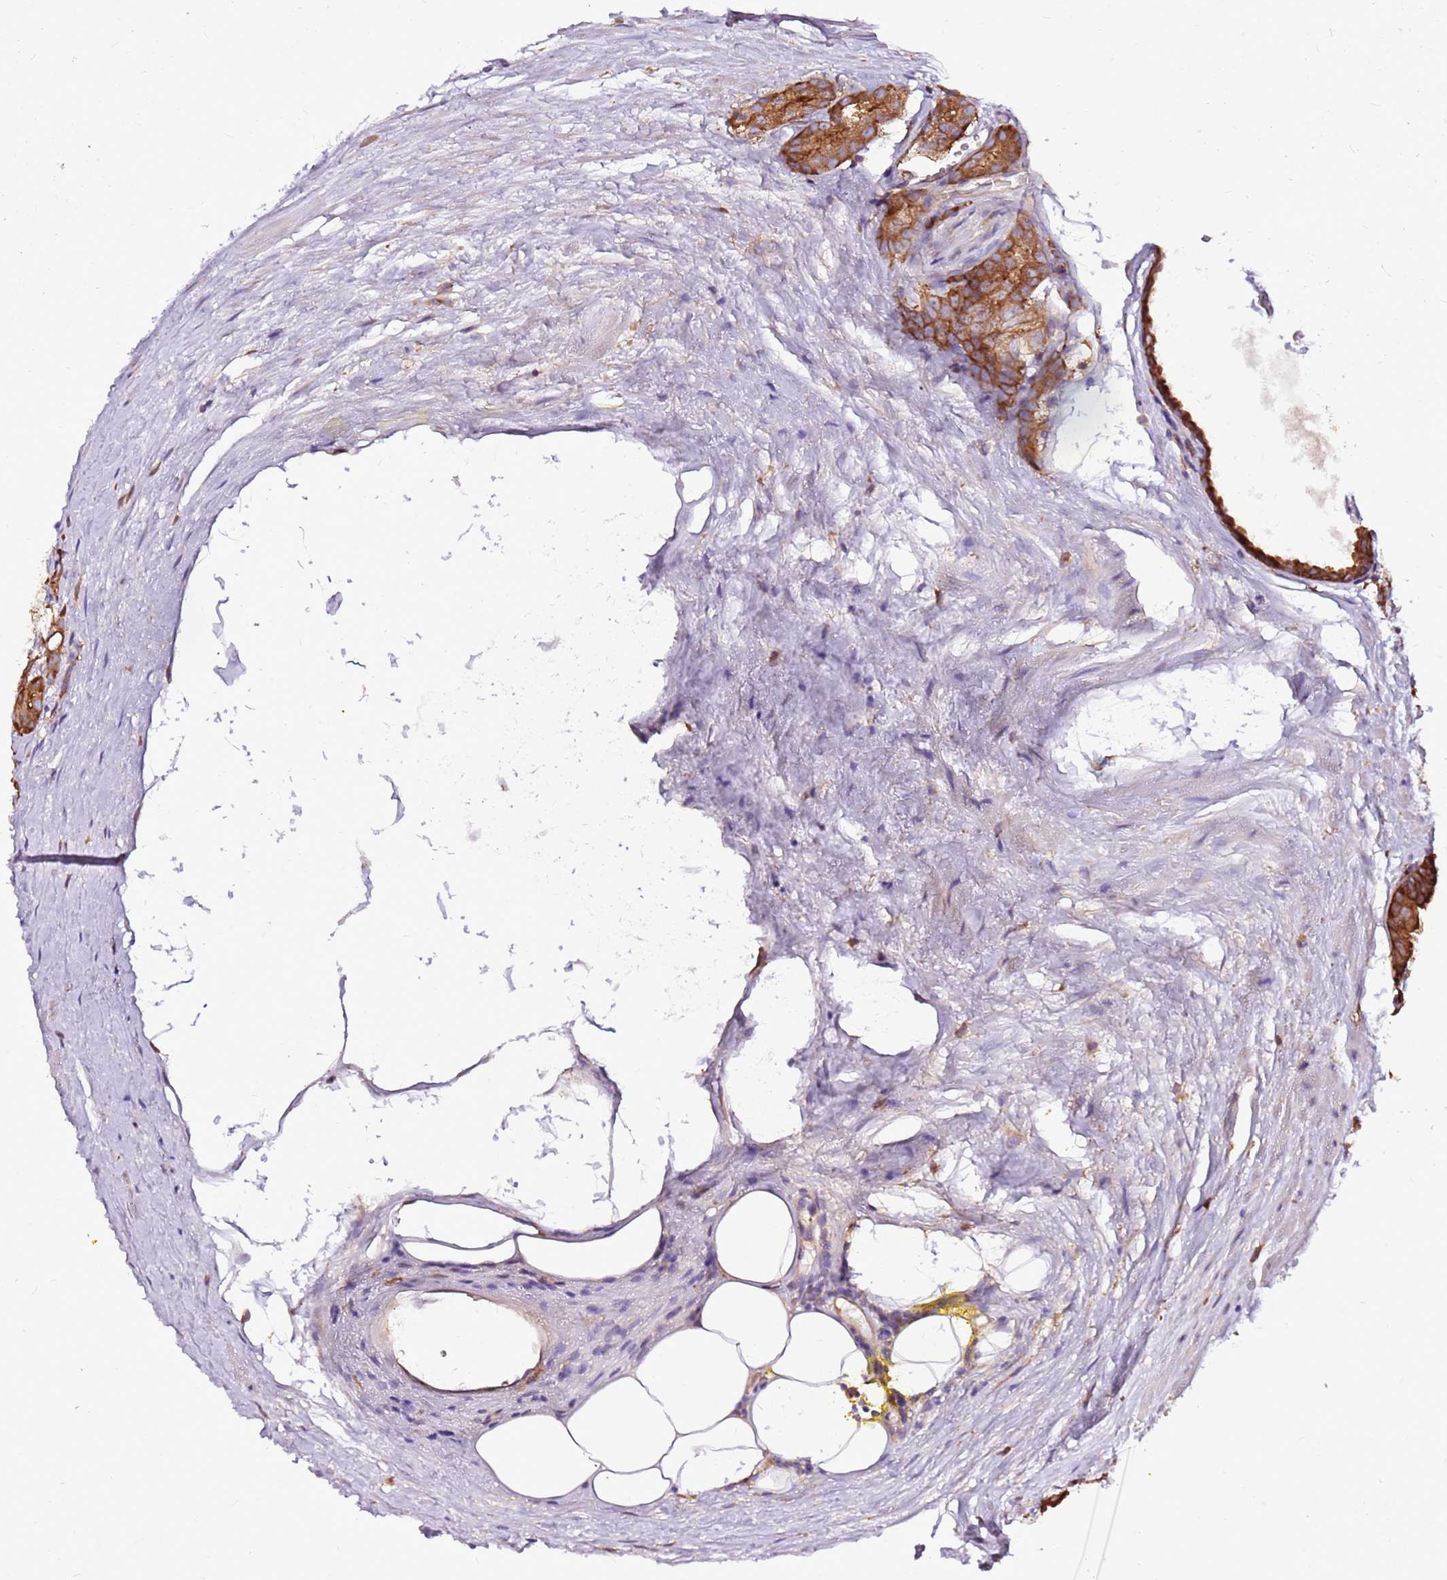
{"staining": {"intensity": "strong", "quantity": ">75%", "location": "cytoplasmic/membranous"}, "tissue": "prostate cancer", "cell_type": "Tumor cells", "image_type": "cancer", "snomed": [{"axis": "morphology", "description": "Adenocarcinoma, High grade"}, {"axis": "topography", "description": "Prostate"}], "caption": "Immunohistochemical staining of prostate cancer (high-grade adenocarcinoma) exhibits strong cytoplasmic/membranous protein expression in approximately >75% of tumor cells.", "gene": "ATXN2L", "patient": {"sex": "male", "age": 72}}